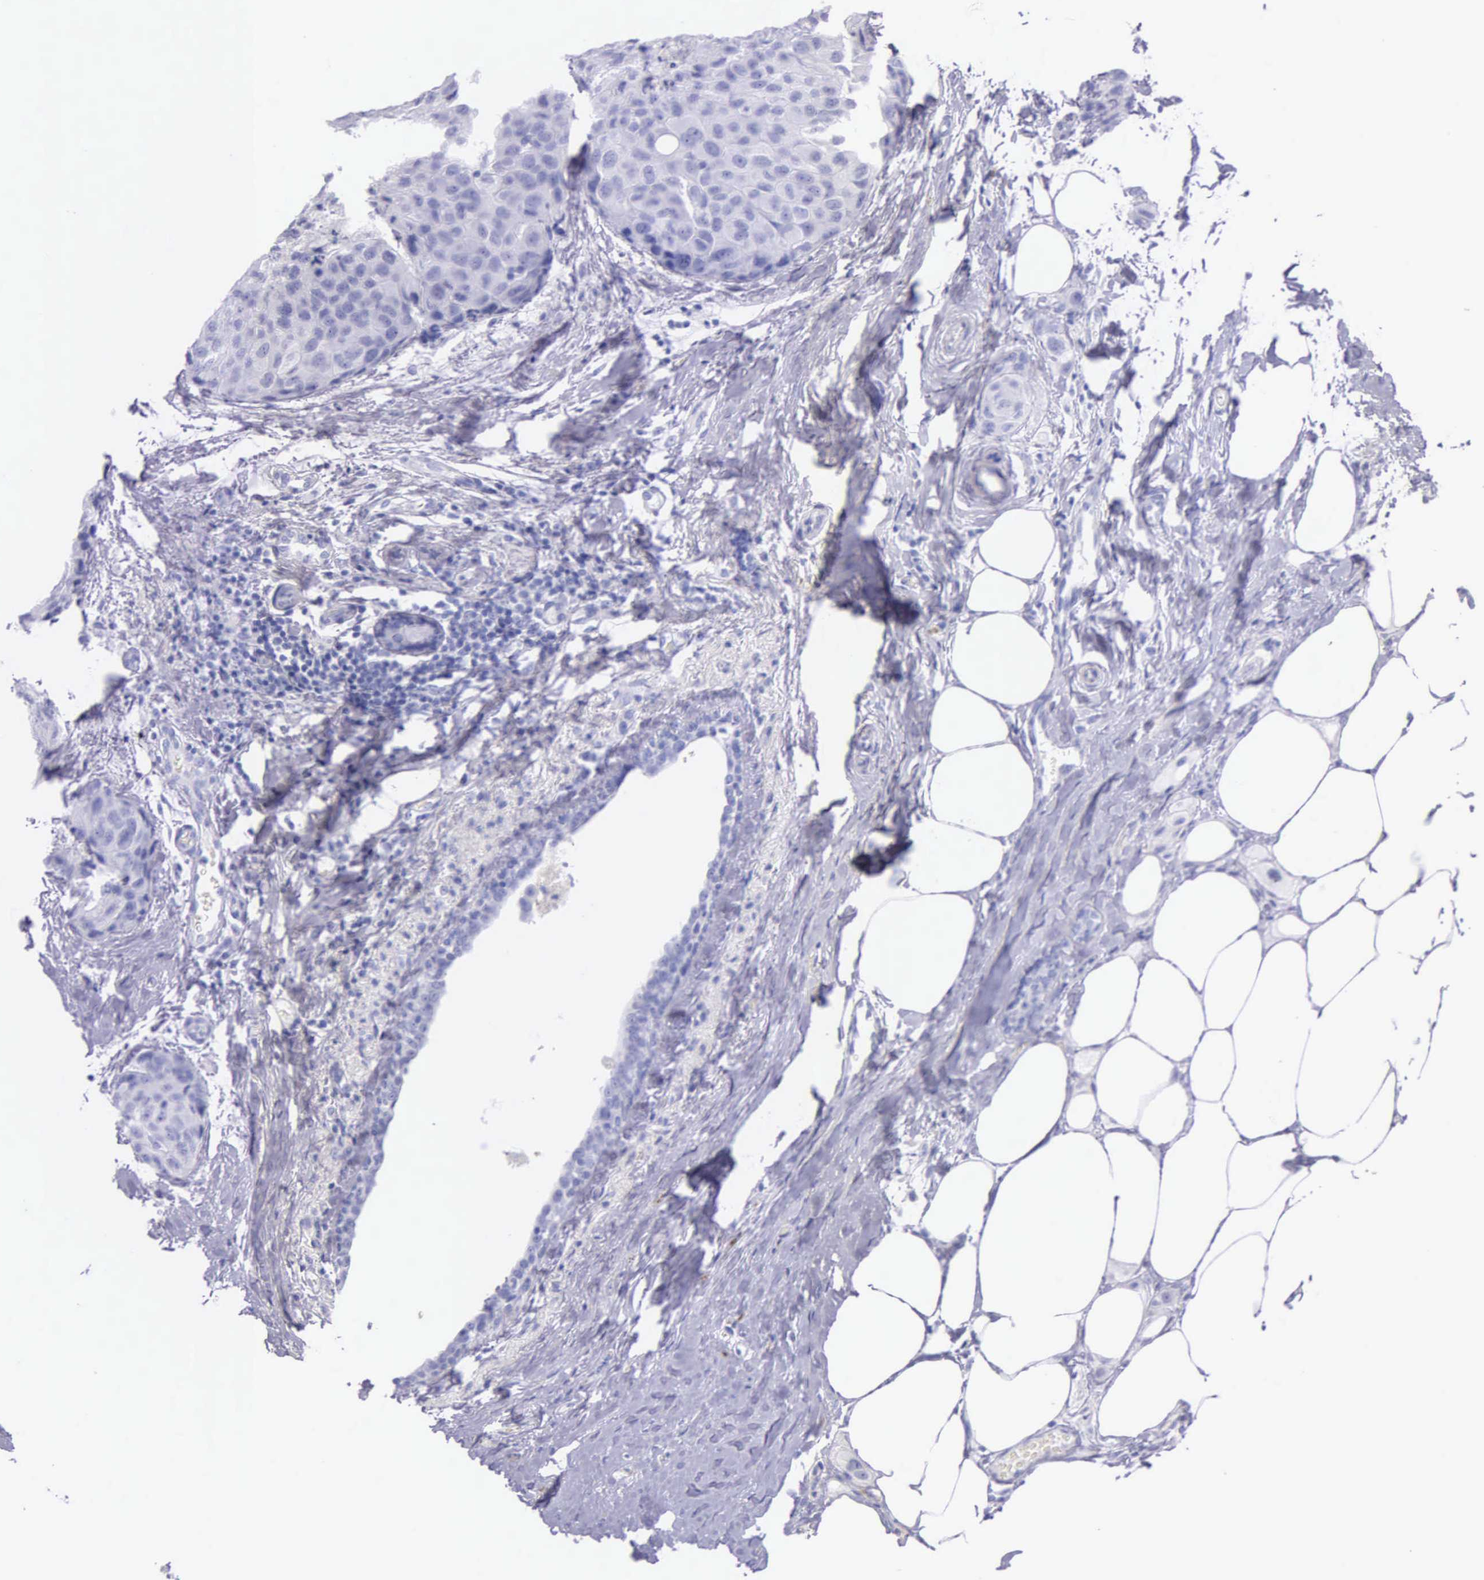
{"staining": {"intensity": "negative", "quantity": "none", "location": "none"}, "tissue": "breast cancer", "cell_type": "Tumor cells", "image_type": "cancer", "snomed": [{"axis": "morphology", "description": "Duct carcinoma"}, {"axis": "topography", "description": "Breast"}], "caption": "Breast cancer (invasive ductal carcinoma) was stained to show a protein in brown. There is no significant positivity in tumor cells. The staining was performed using DAB (3,3'-diaminobenzidine) to visualize the protein expression in brown, while the nuclei were stained in blue with hematoxylin (Magnification: 20x).", "gene": "KLK3", "patient": {"sex": "female", "age": 68}}